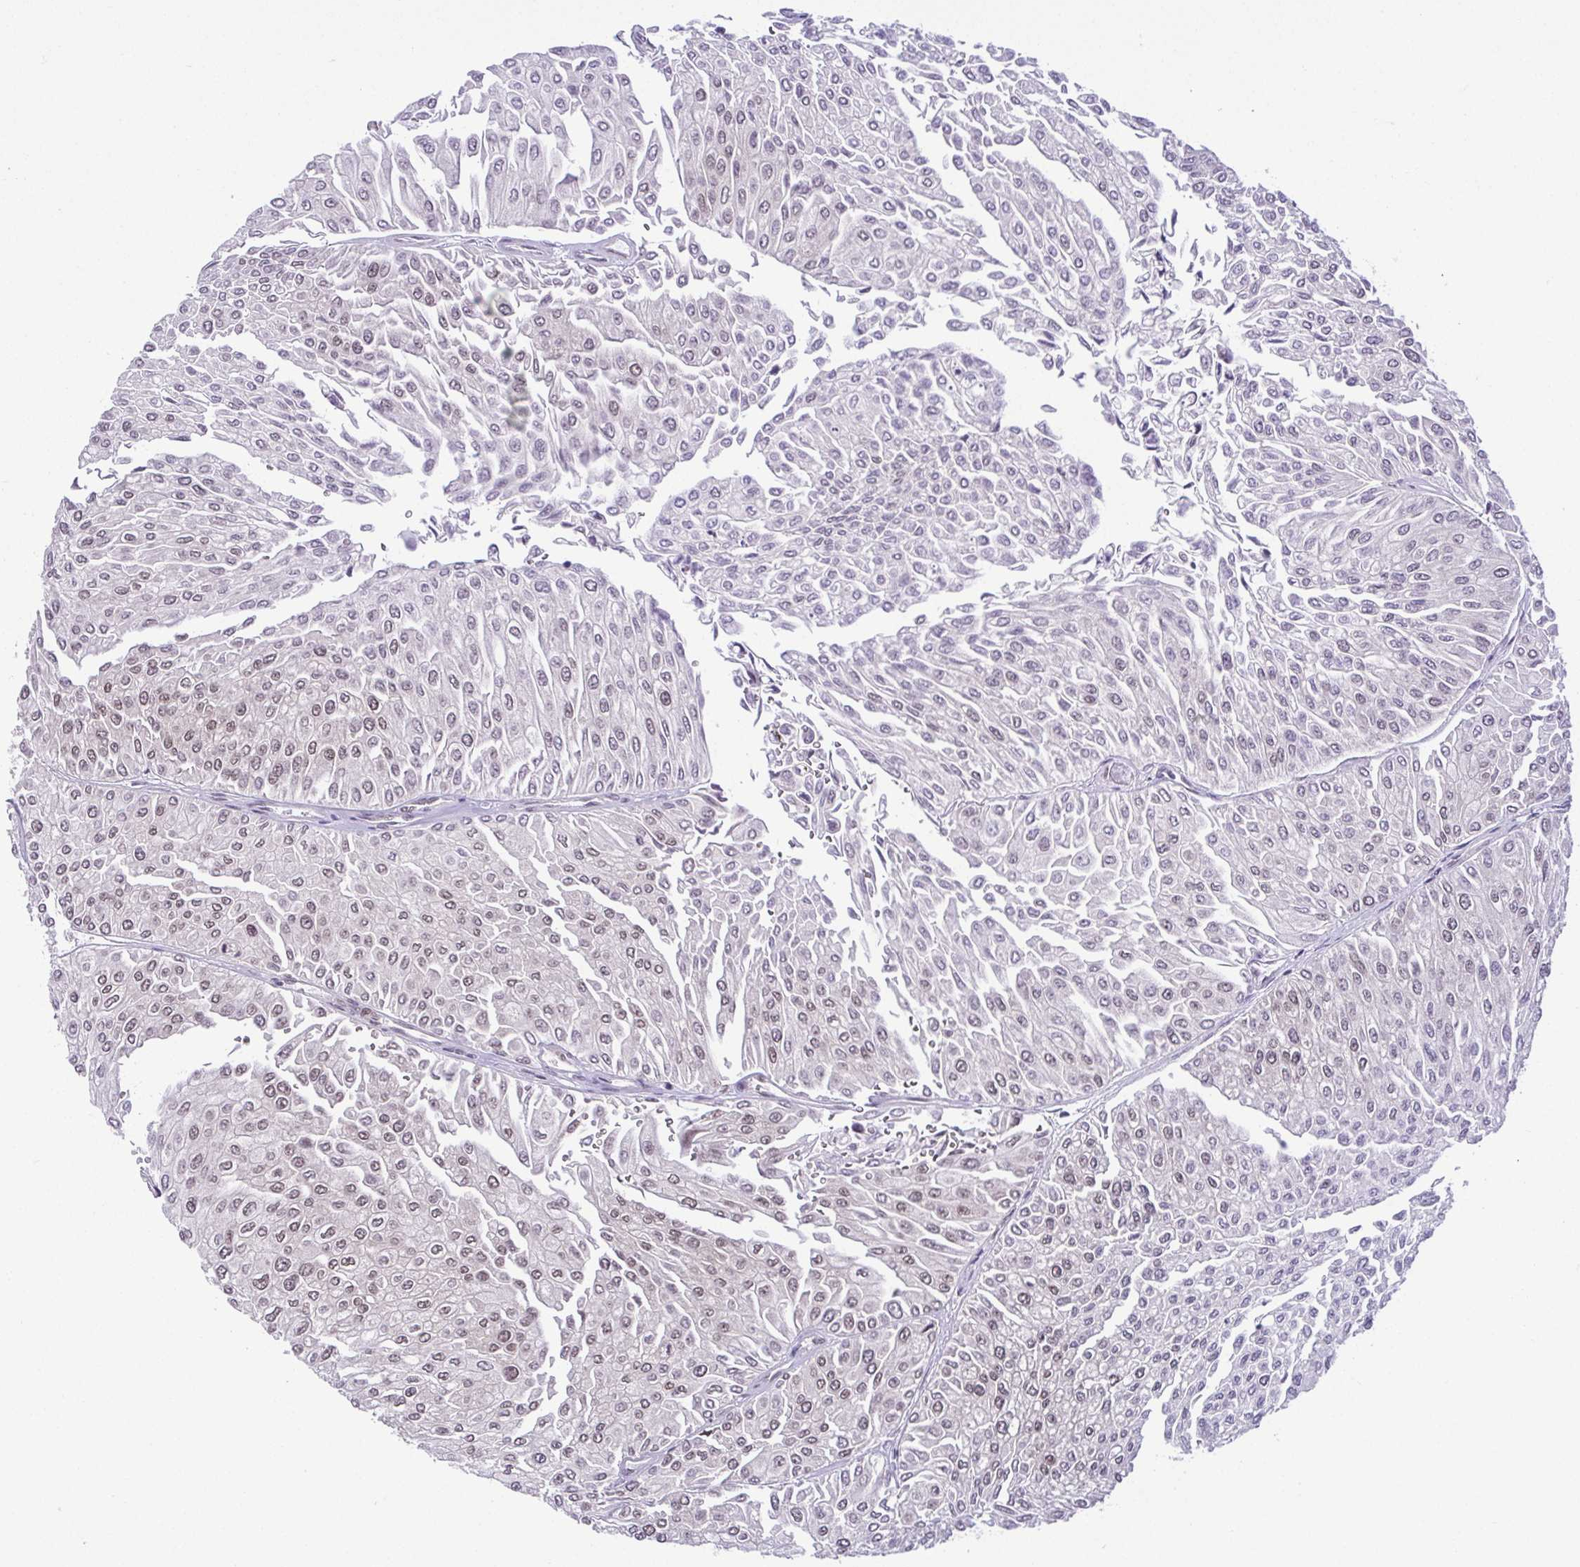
{"staining": {"intensity": "weak", "quantity": "<25%", "location": "nuclear"}, "tissue": "urothelial cancer", "cell_type": "Tumor cells", "image_type": "cancer", "snomed": [{"axis": "morphology", "description": "Urothelial carcinoma, NOS"}, {"axis": "topography", "description": "Urinary bladder"}], "caption": "Urothelial cancer was stained to show a protein in brown. There is no significant expression in tumor cells. (DAB immunohistochemistry, high magnification).", "gene": "RBM3", "patient": {"sex": "male", "age": 67}}